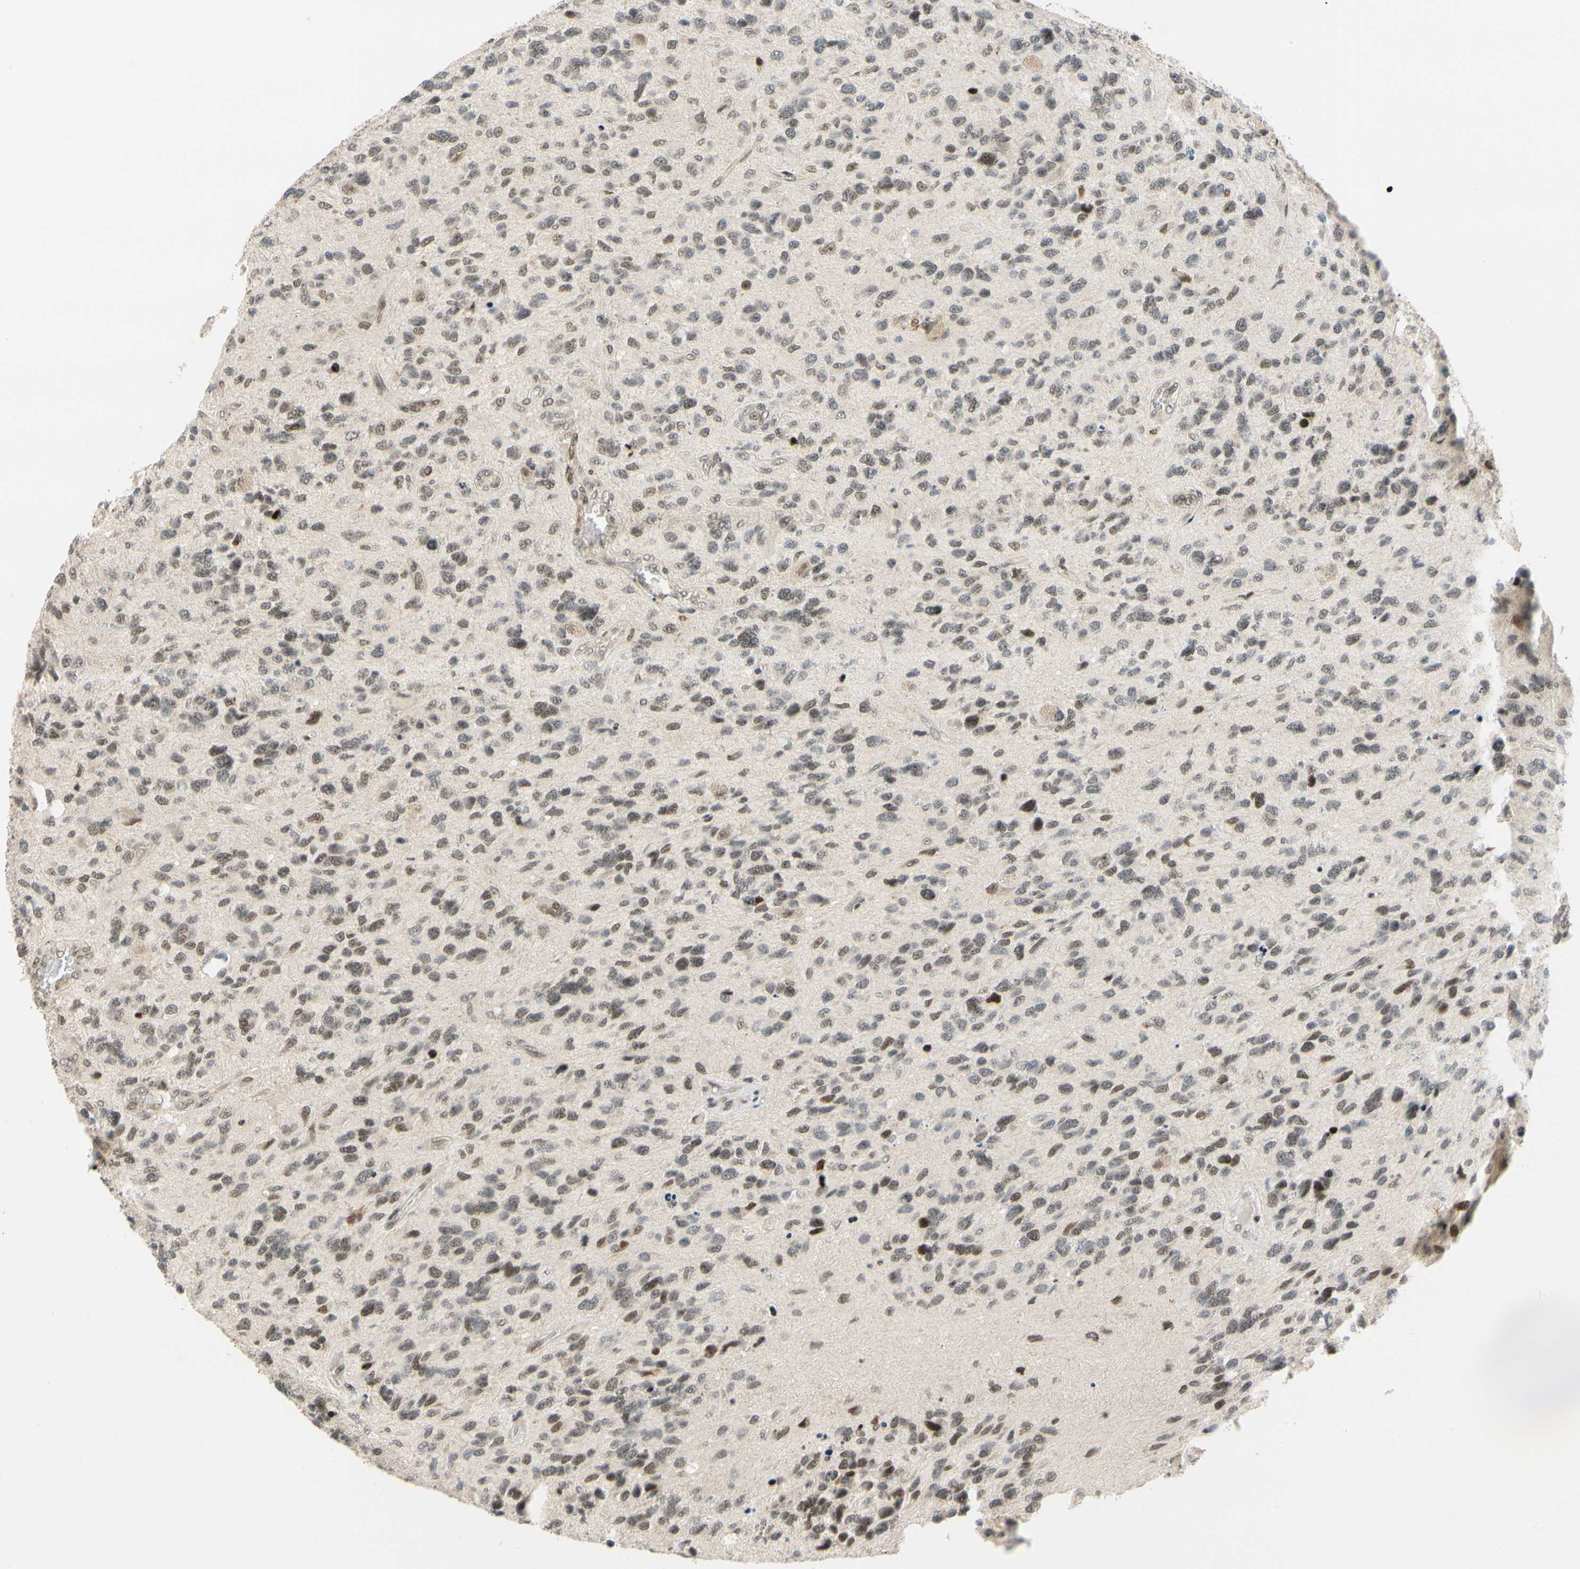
{"staining": {"intensity": "moderate", "quantity": "25%-75%", "location": "nuclear"}, "tissue": "glioma", "cell_type": "Tumor cells", "image_type": "cancer", "snomed": [{"axis": "morphology", "description": "Glioma, malignant, High grade"}, {"axis": "topography", "description": "Brain"}], "caption": "The micrograph reveals a brown stain indicating the presence of a protein in the nuclear of tumor cells in malignant high-grade glioma.", "gene": "CDK7", "patient": {"sex": "female", "age": 58}}